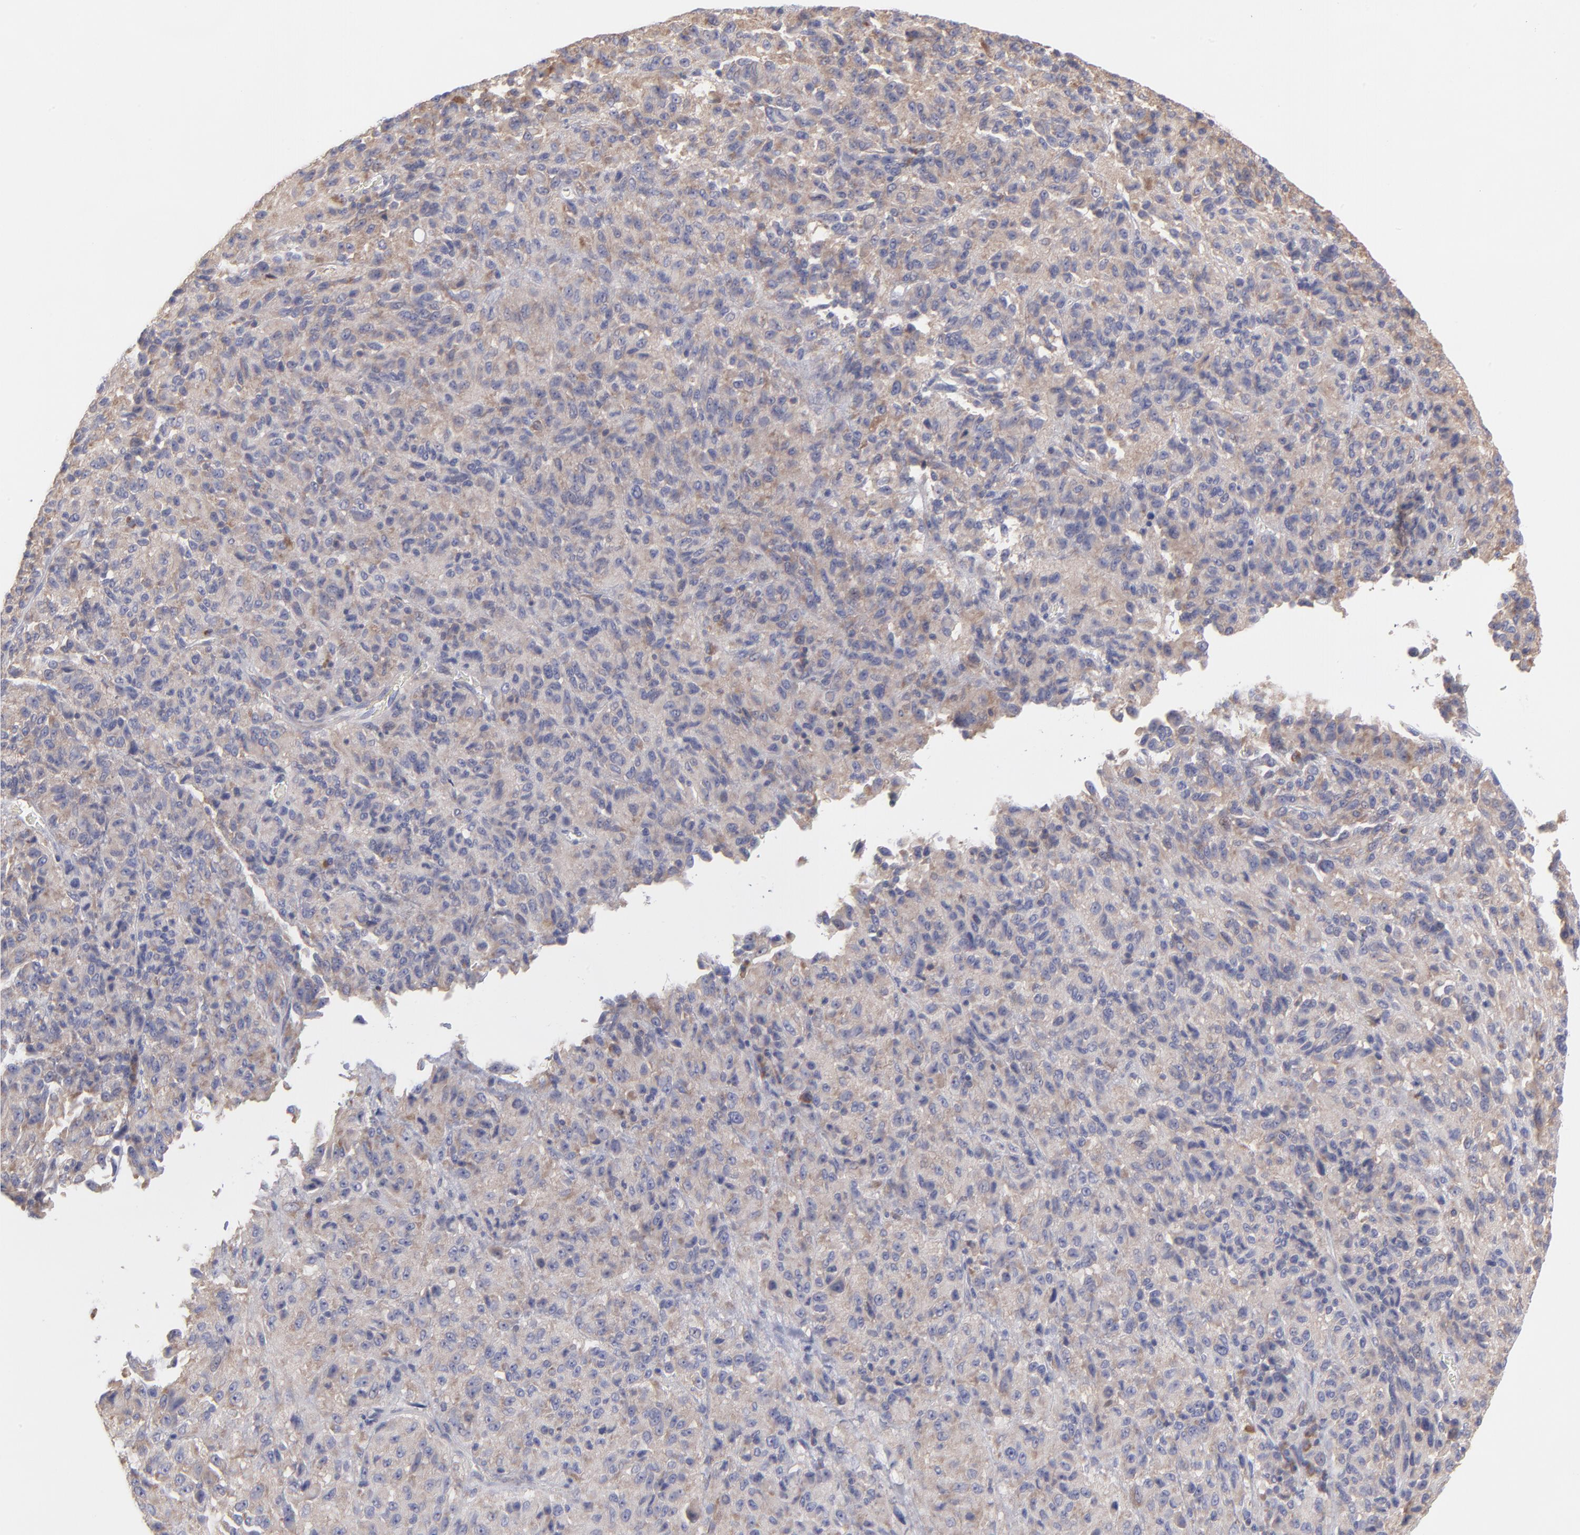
{"staining": {"intensity": "negative", "quantity": "none", "location": "none"}, "tissue": "melanoma", "cell_type": "Tumor cells", "image_type": "cancer", "snomed": [{"axis": "morphology", "description": "Malignant melanoma, Metastatic site"}, {"axis": "topography", "description": "Lung"}], "caption": "Tumor cells are negative for protein expression in human melanoma.", "gene": "RPLP0", "patient": {"sex": "male", "age": 64}}